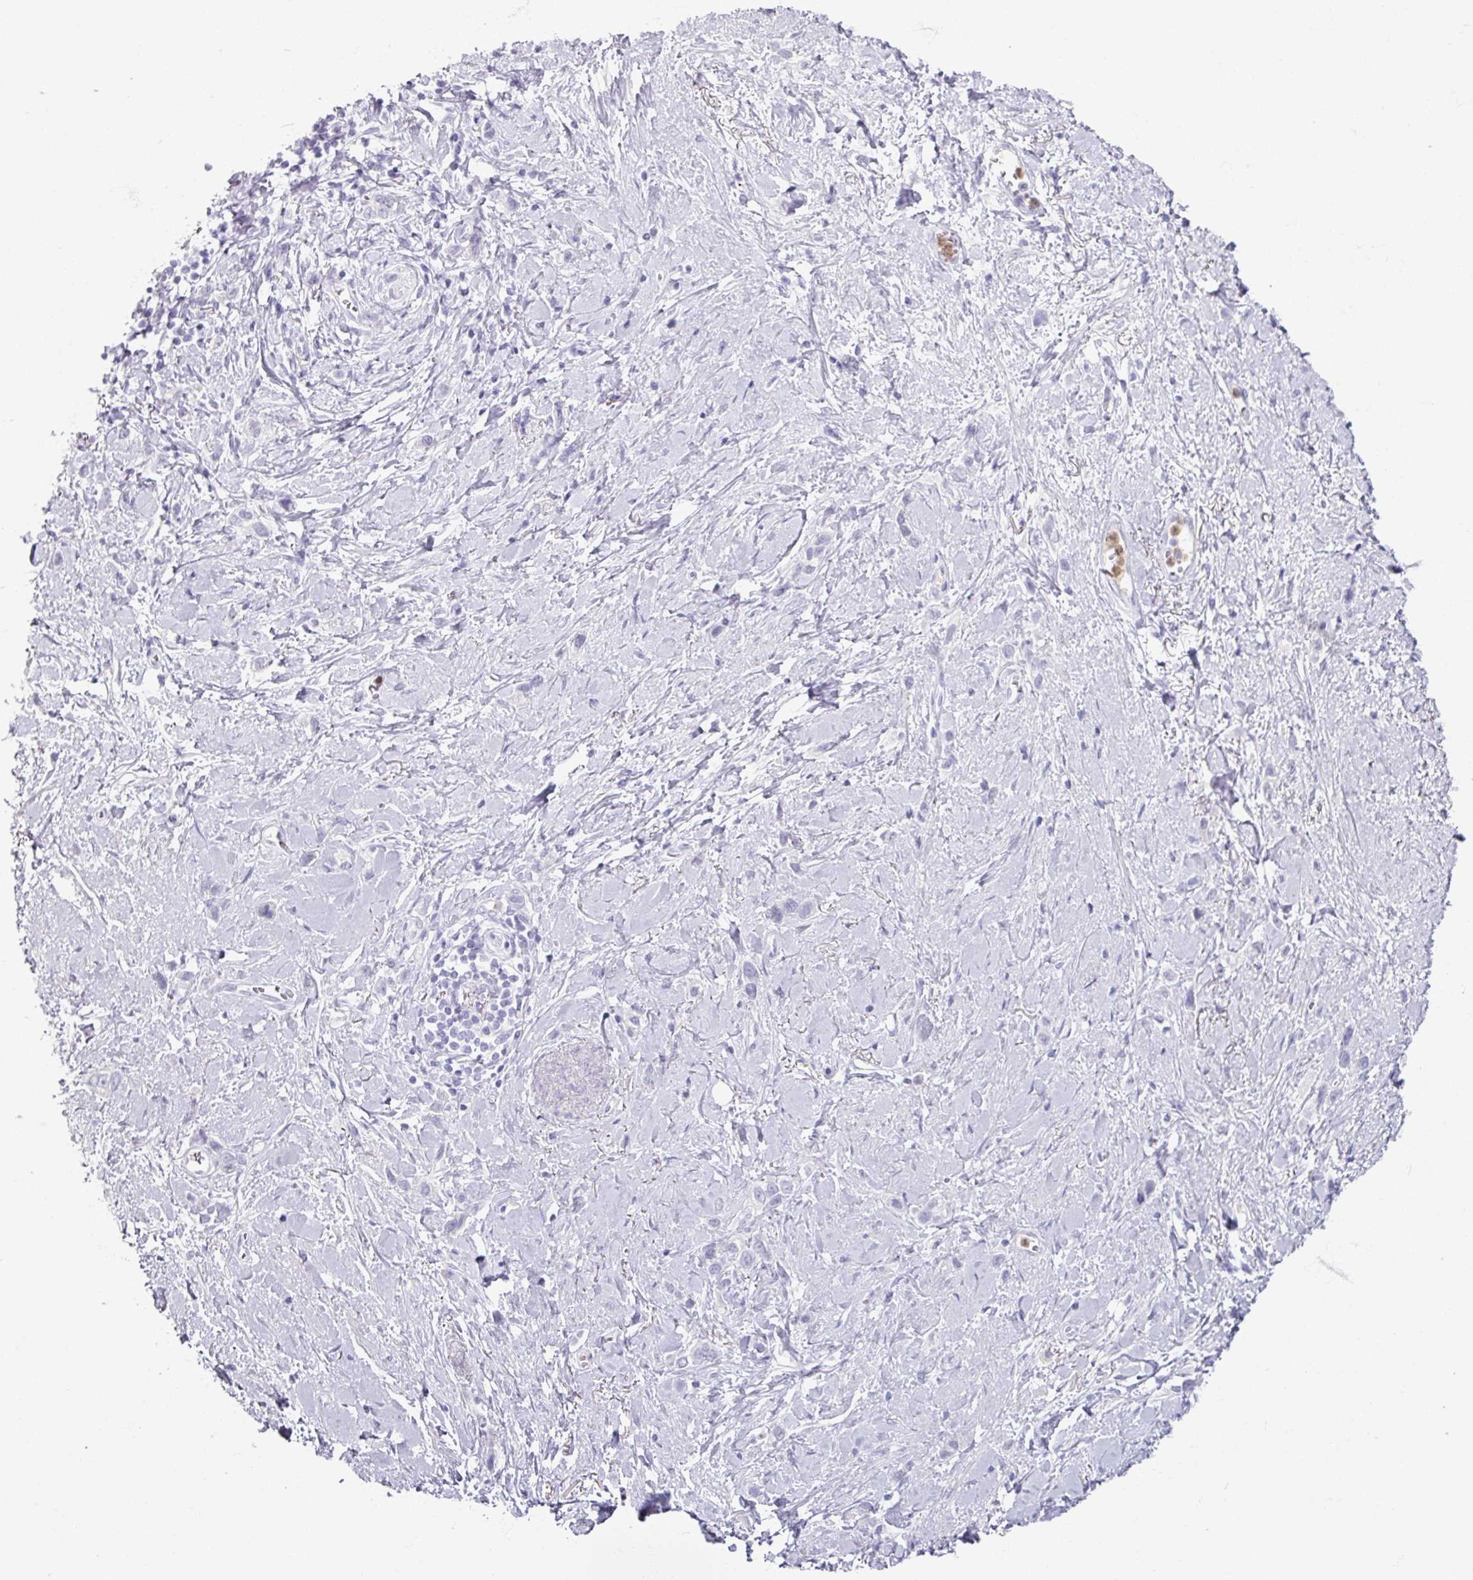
{"staining": {"intensity": "negative", "quantity": "none", "location": "none"}, "tissue": "stomach cancer", "cell_type": "Tumor cells", "image_type": "cancer", "snomed": [{"axis": "morphology", "description": "Adenocarcinoma, NOS"}, {"axis": "topography", "description": "Stomach"}], "caption": "Tumor cells show no significant protein expression in stomach adenocarcinoma.", "gene": "ARG1", "patient": {"sex": "female", "age": 65}}